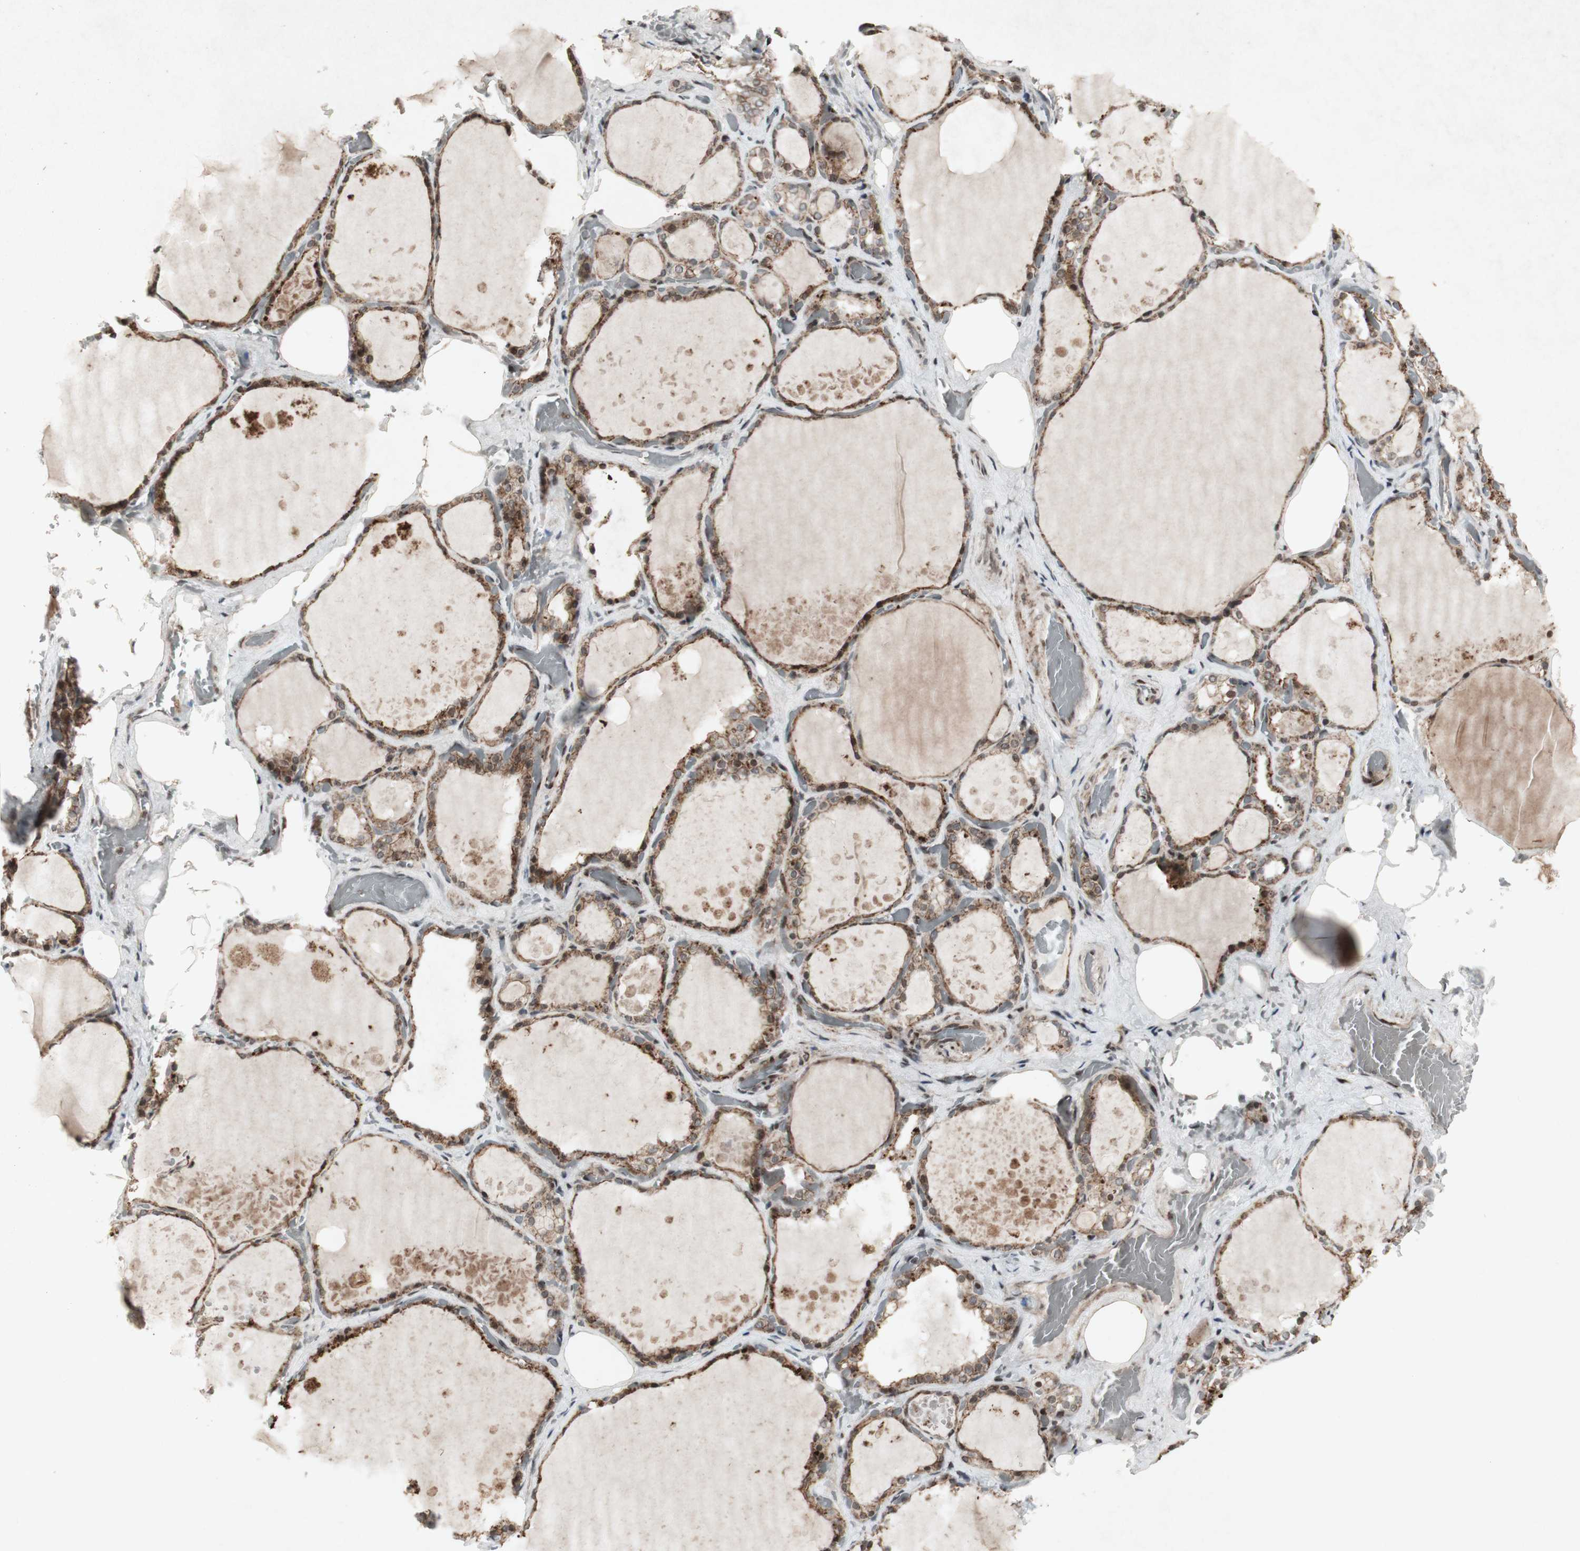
{"staining": {"intensity": "moderate", "quantity": ">75%", "location": "cytoplasmic/membranous"}, "tissue": "thyroid gland", "cell_type": "Glandular cells", "image_type": "normal", "snomed": [{"axis": "morphology", "description": "Normal tissue, NOS"}, {"axis": "topography", "description": "Thyroid gland"}], "caption": "Protein analysis of benign thyroid gland demonstrates moderate cytoplasmic/membranous staining in about >75% of glandular cells.", "gene": "PLXNA1", "patient": {"sex": "male", "age": 61}}